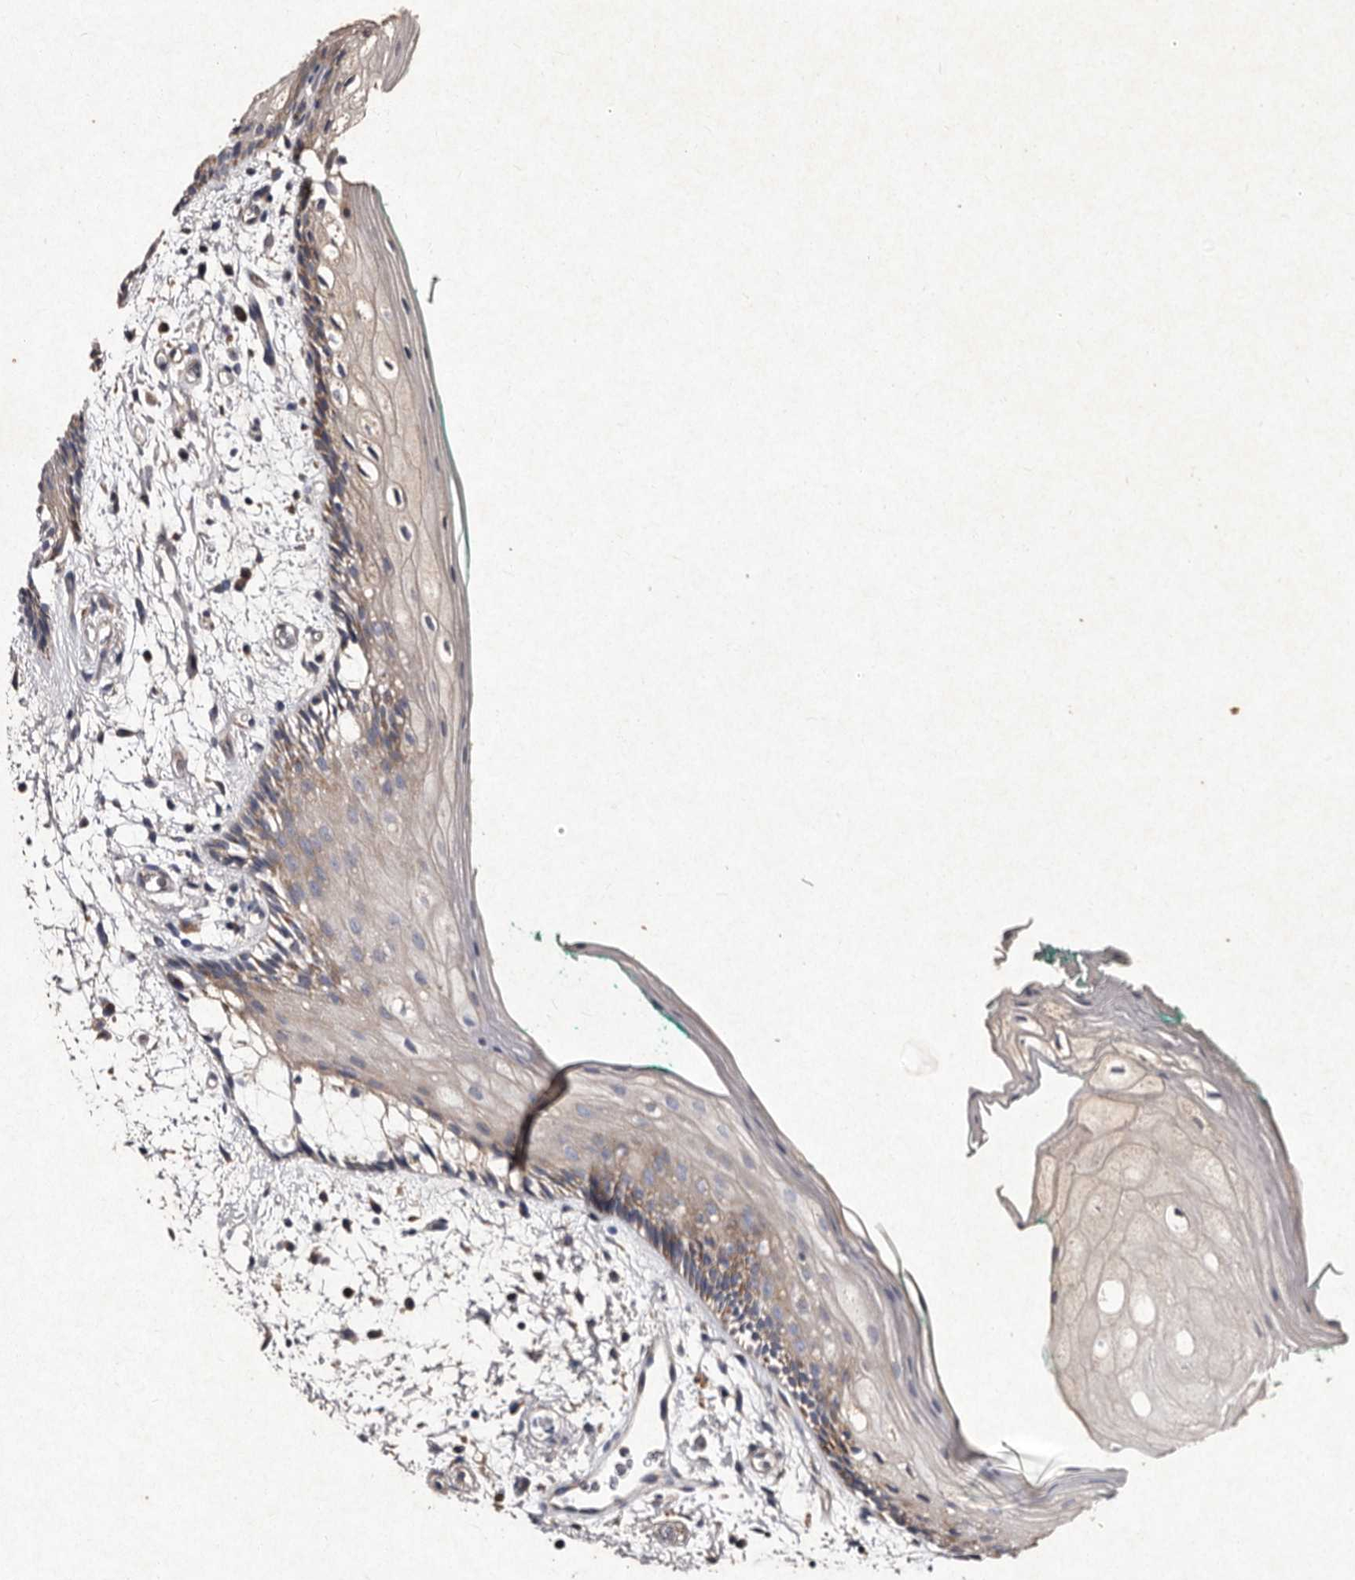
{"staining": {"intensity": "moderate", "quantity": "25%-75%", "location": "cytoplasmic/membranous"}, "tissue": "oral mucosa", "cell_type": "Squamous epithelial cells", "image_type": "normal", "snomed": [{"axis": "morphology", "description": "Normal tissue, NOS"}, {"axis": "topography", "description": "Skeletal muscle"}, {"axis": "topography", "description": "Oral tissue"}, {"axis": "topography", "description": "Peripheral nerve tissue"}], "caption": "Protein staining exhibits moderate cytoplasmic/membranous positivity in approximately 25%-75% of squamous epithelial cells in unremarkable oral mucosa.", "gene": "TFB1M", "patient": {"sex": "female", "age": 84}}